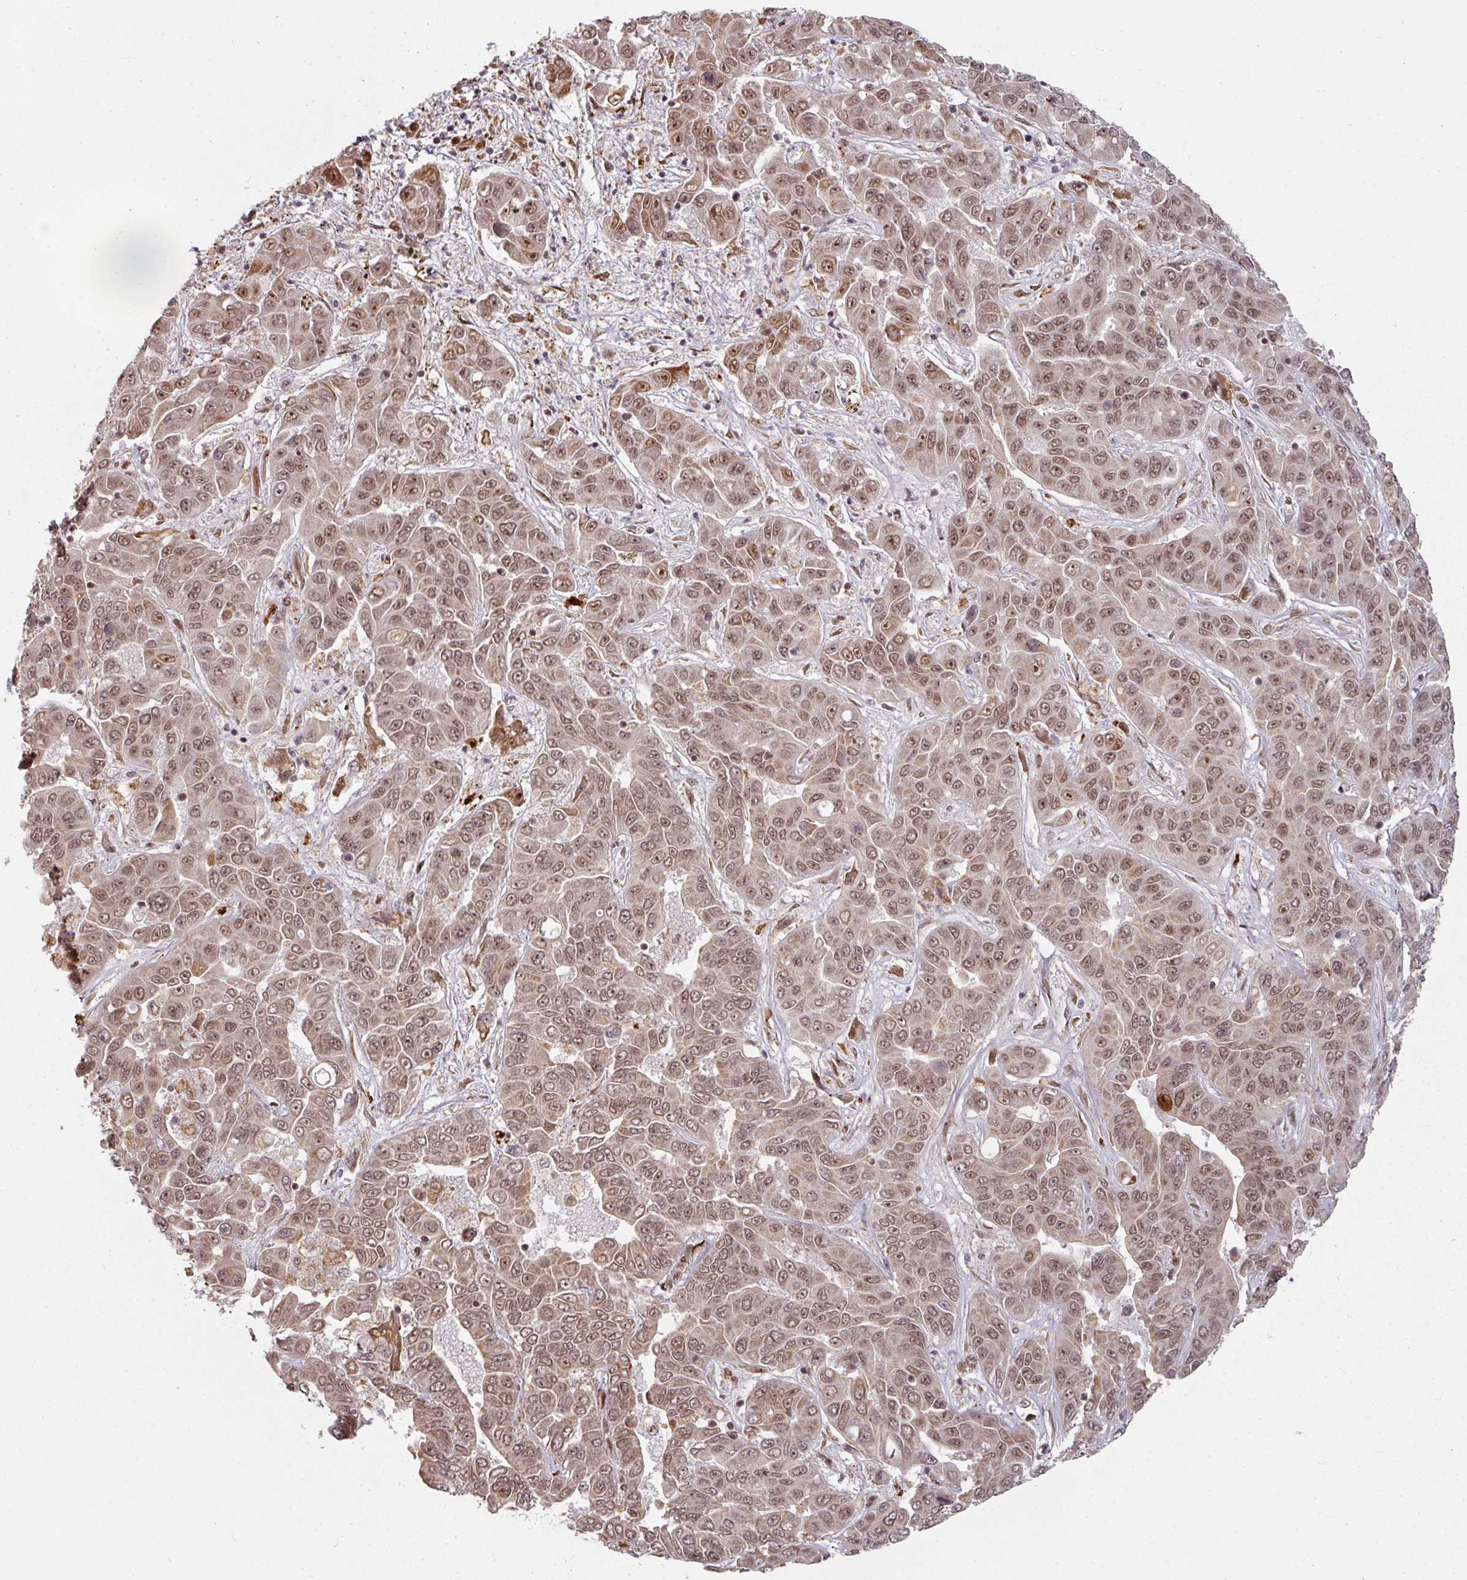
{"staining": {"intensity": "moderate", "quantity": ">75%", "location": "nuclear"}, "tissue": "liver cancer", "cell_type": "Tumor cells", "image_type": "cancer", "snomed": [{"axis": "morphology", "description": "Cholangiocarcinoma"}, {"axis": "topography", "description": "Liver"}], "caption": "Tumor cells show medium levels of moderate nuclear staining in approximately >75% of cells in liver cancer.", "gene": "SIK3", "patient": {"sex": "female", "age": 52}}